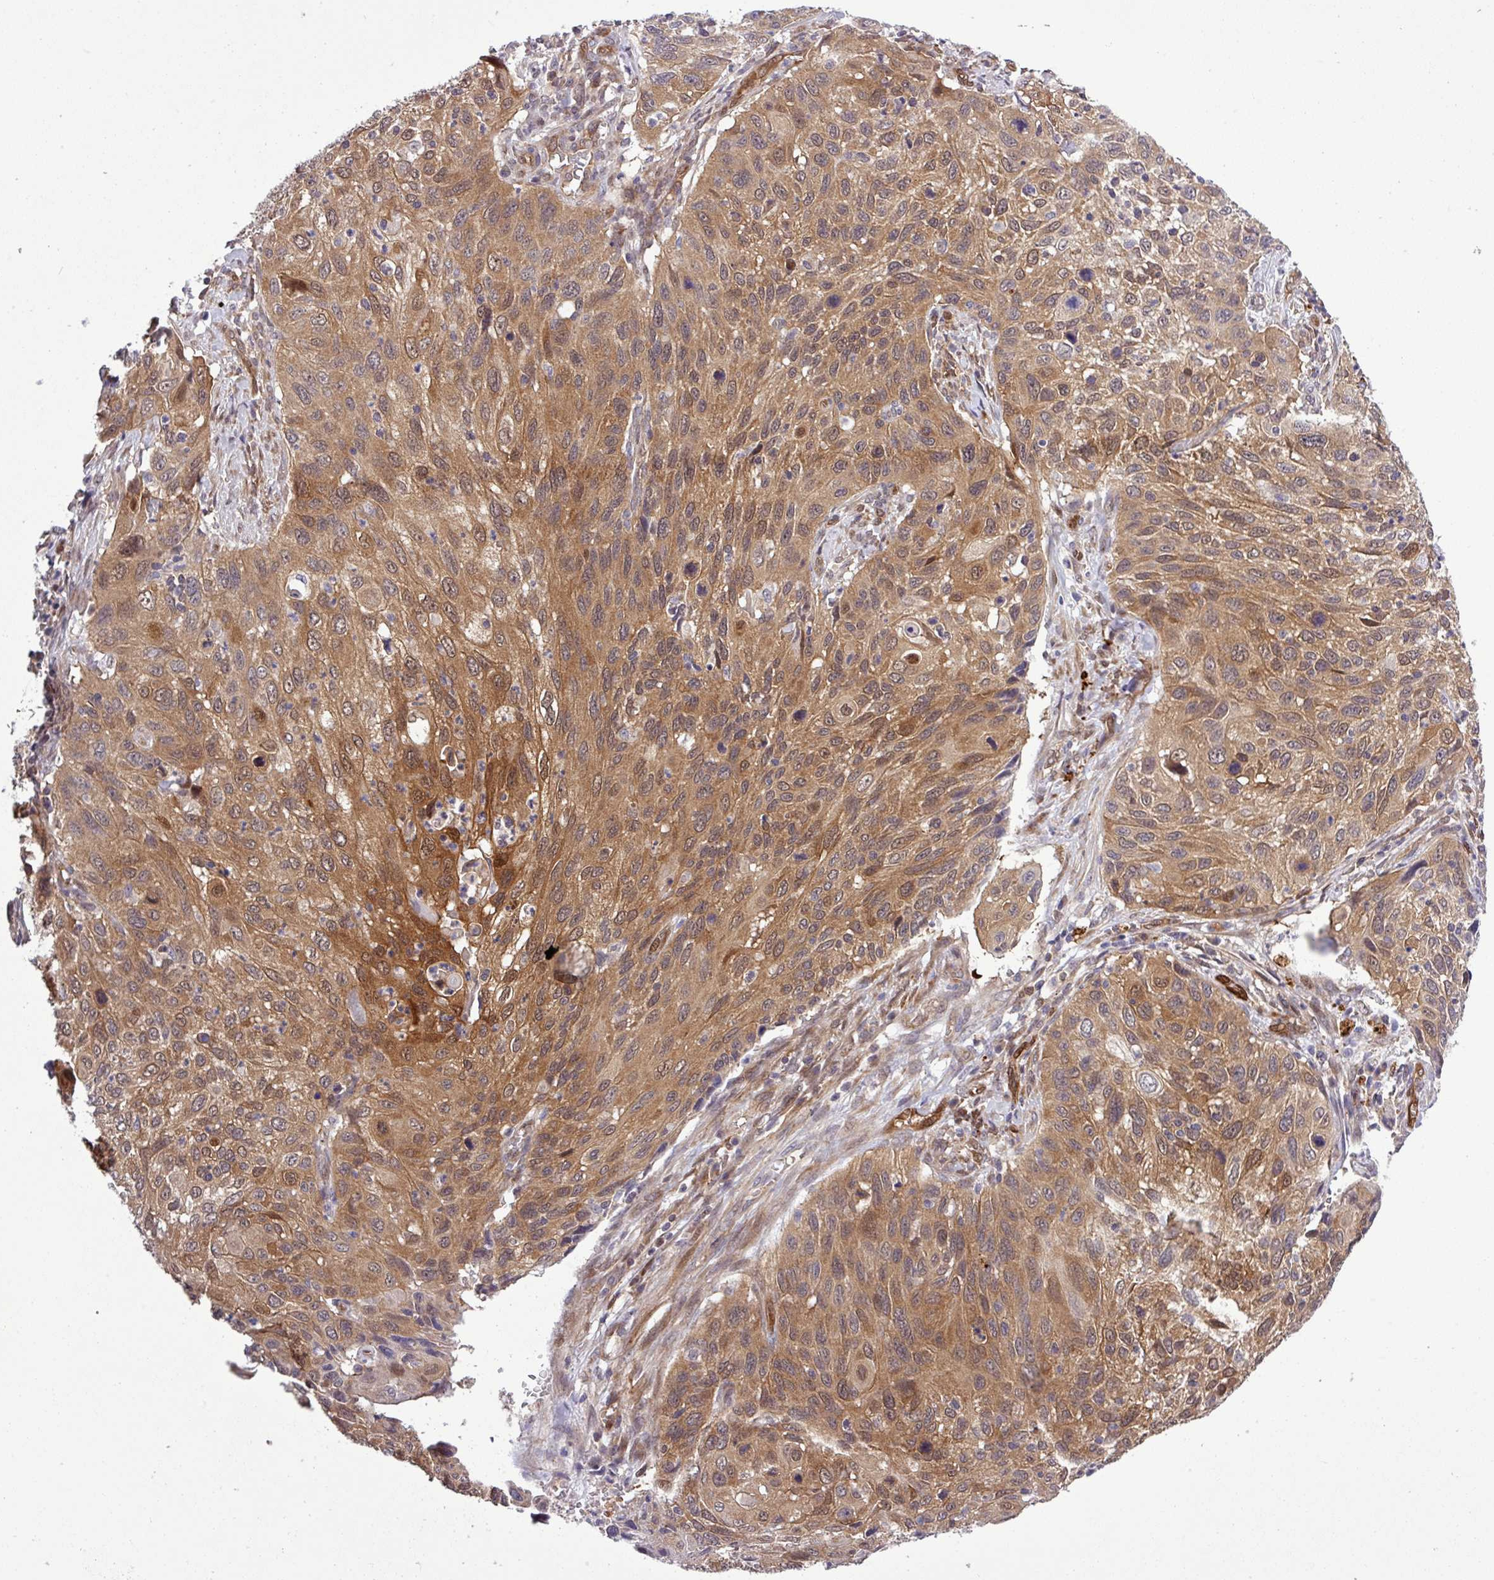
{"staining": {"intensity": "moderate", "quantity": ">75%", "location": "cytoplasmic/membranous,nuclear"}, "tissue": "cervical cancer", "cell_type": "Tumor cells", "image_type": "cancer", "snomed": [{"axis": "morphology", "description": "Squamous cell carcinoma, NOS"}, {"axis": "topography", "description": "Cervix"}], "caption": "Protein expression analysis of cervical cancer (squamous cell carcinoma) displays moderate cytoplasmic/membranous and nuclear positivity in approximately >75% of tumor cells. Immunohistochemistry (ihc) stains the protein of interest in brown and the nuclei are stained blue.", "gene": "CARHSP1", "patient": {"sex": "female", "age": 70}}